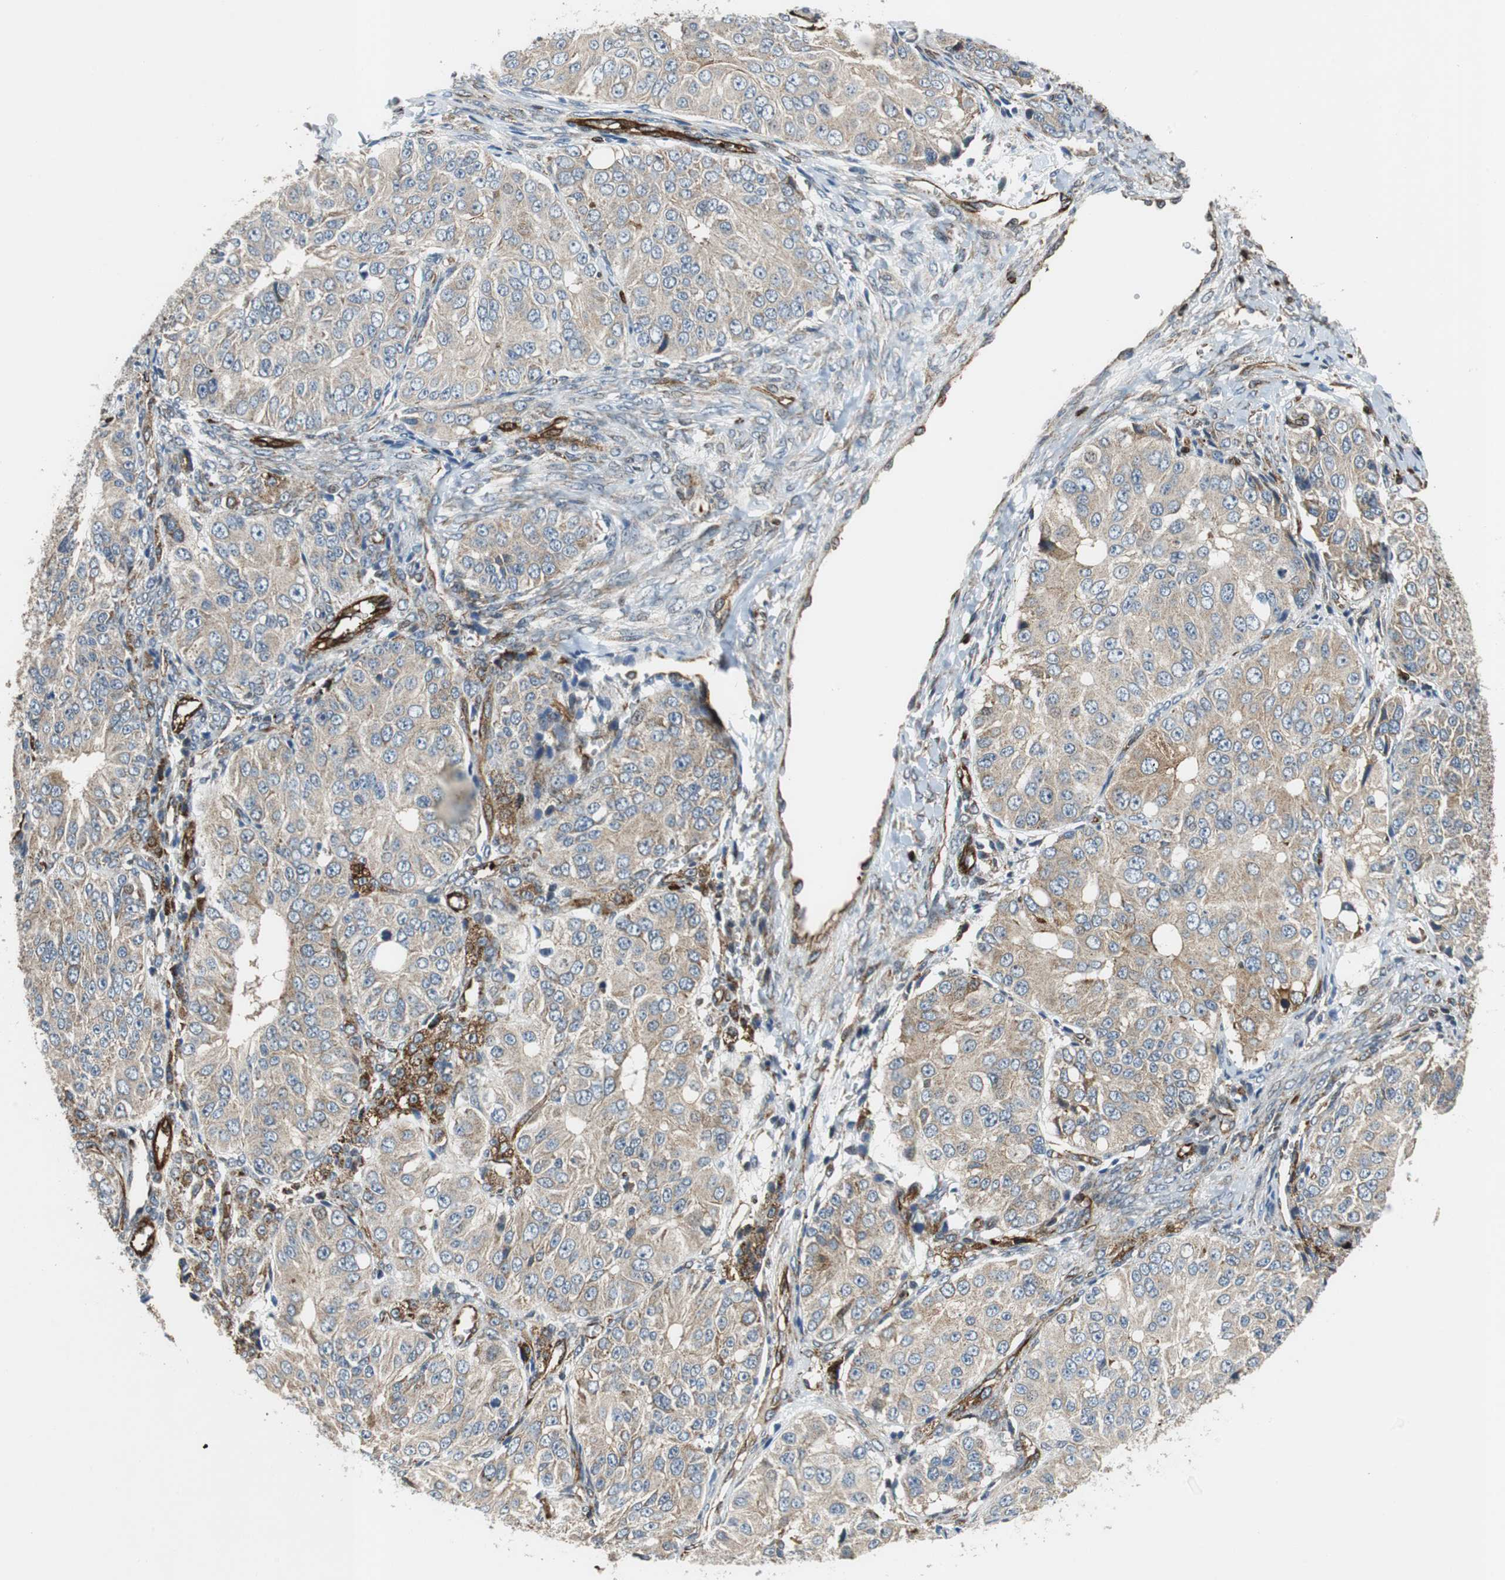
{"staining": {"intensity": "weak", "quantity": ">75%", "location": "cytoplasmic/membranous"}, "tissue": "ovarian cancer", "cell_type": "Tumor cells", "image_type": "cancer", "snomed": [{"axis": "morphology", "description": "Carcinoma, endometroid"}, {"axis": "topography", "description": "Ovary"}], "caption": "Protein expression analysis of endometroid carcinoma (ovarian) reveals weak cytoplasmic/membranous positivity in about >75% of tumor cells.", "gene": "TUBA4A", "patient": {"sex": "female", "age": 51}}